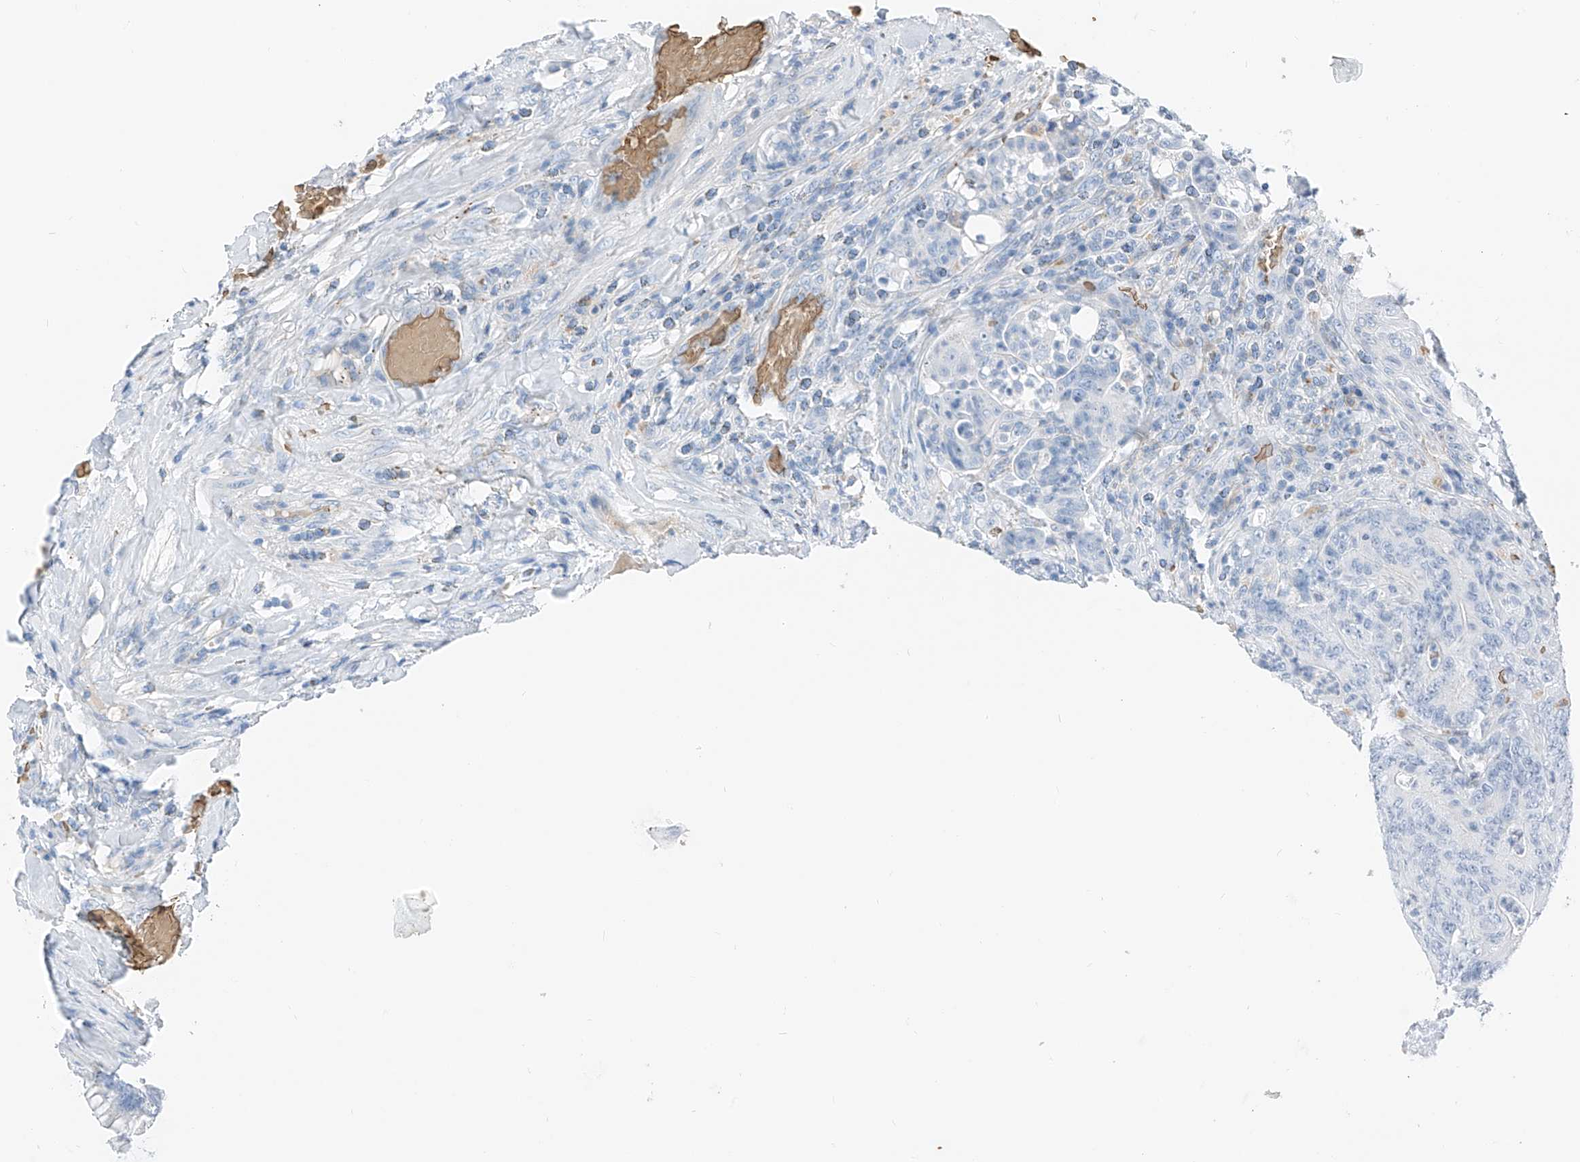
{"staining": {"intensity": "negative", "quantity": "none", "location": "none"}, "tissue": "colorectal cancer", "cell_type": "Tumor cells", "image_type": "cancer", "snomed": [{"axis": "morphology", "description": "Normal tissue, NOS"}, {"axis": "topography", "description": "Colon"}], "caption": "DAB (3,3'-diaminobenzidine) immunohistochemical staining of colorectal cancer displays no significant positivity in tumor cells.", "gene": "PRSS23", "patient": {"sex": "female", "age": 82}}